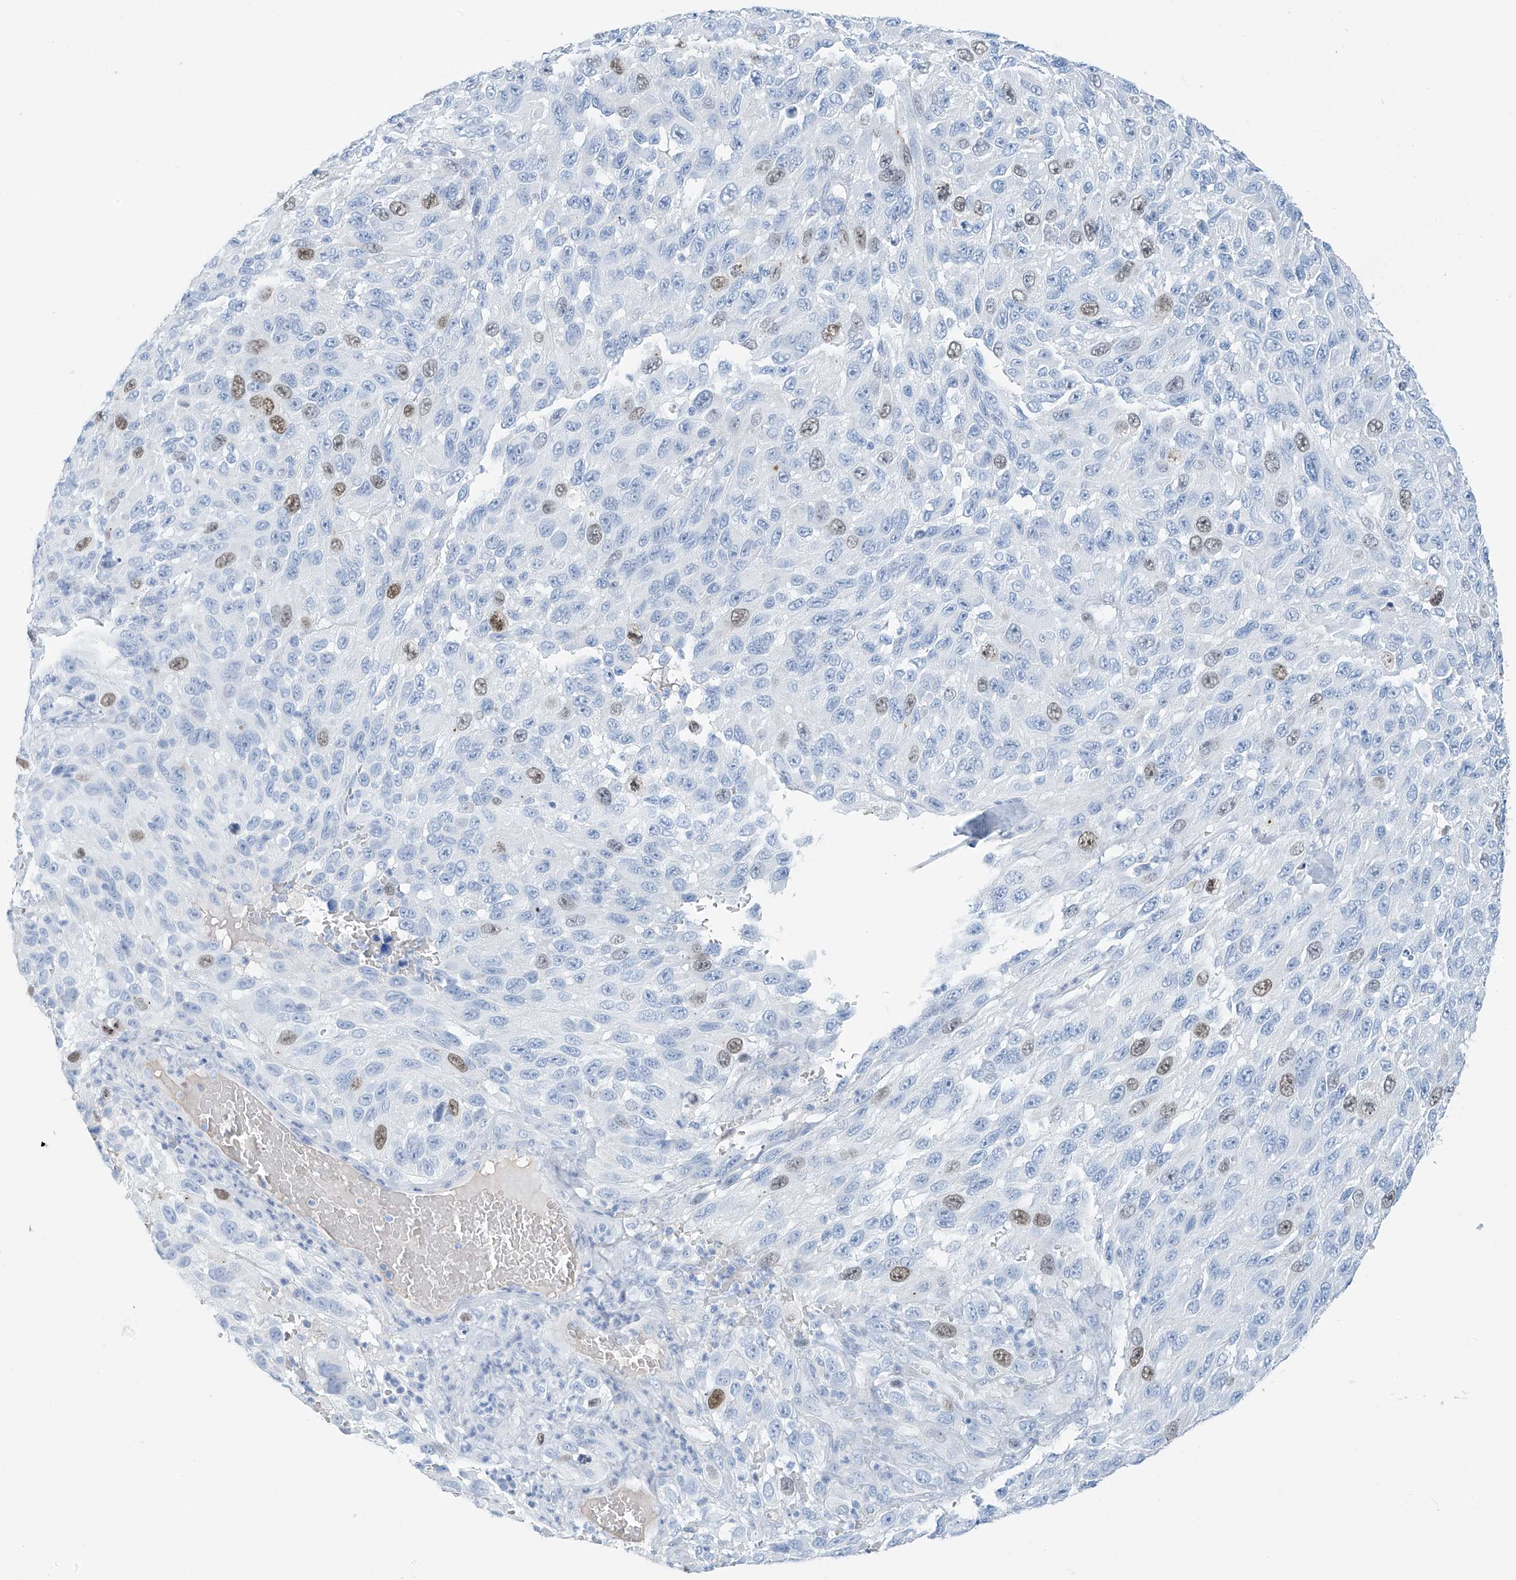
{"staining": {"intensity": "moderate", "quantity": "<25%", "location": "nuclear"}, "tissue": "melanoma", "cell_type": "Tumor cells", "image_type": "cancer", "snomed": [{"axis": "morphology", "description": "Malignant melanoma, NOS"}, {"axis": "topography", "description": "Skin"}], "caption": "Malignant melanoma was stained to show a protein in brown. There is low levels of moderate nuclear staining in approximately <25% of tumor cells.", "gene": "SGO2", "patient": {"sex": "female", "age": 96}}